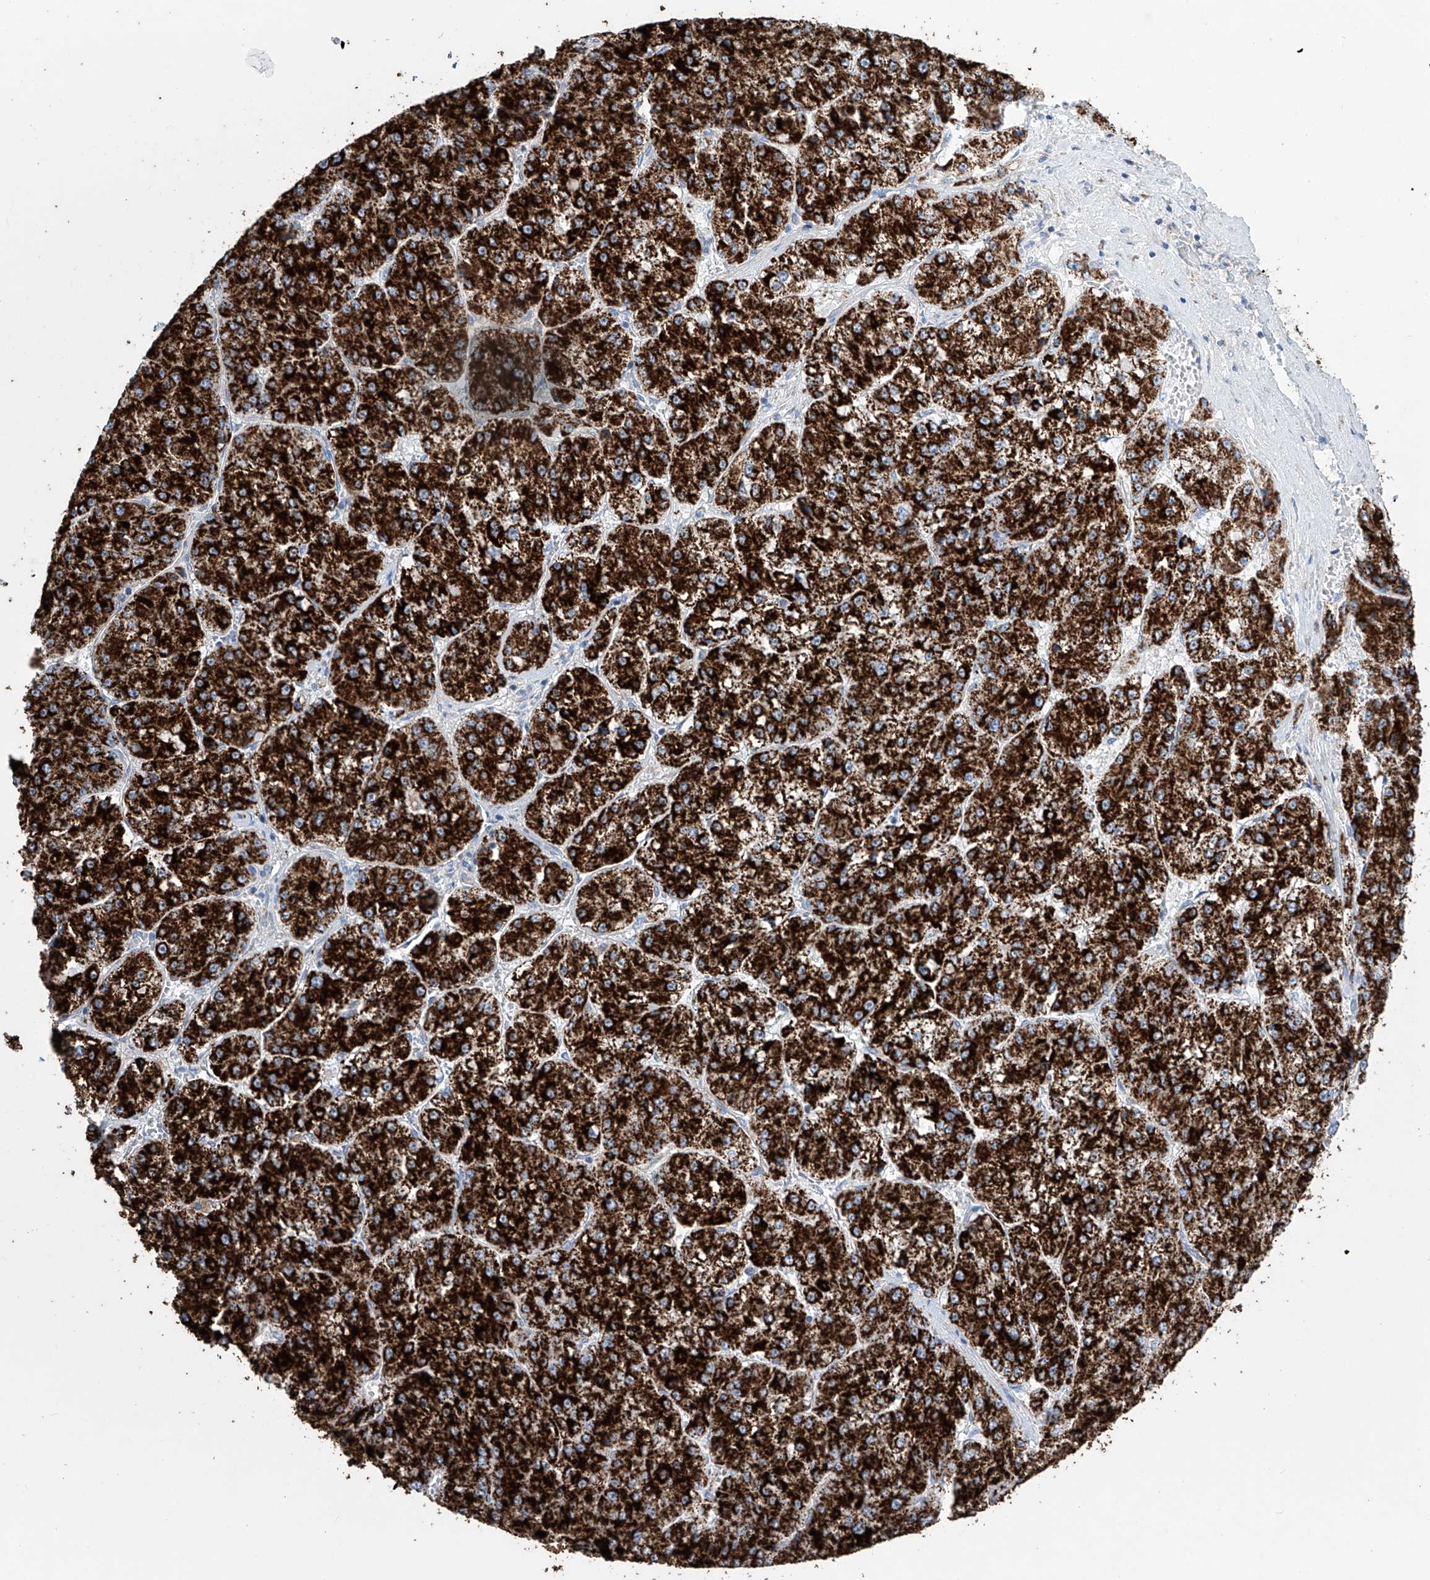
{"staining": {"intensity": "strong", "quantity": ">75%", "location": "cytoplasmic/membranous"}, "tissue": "liver cancer", "cell_type": "Tumor cells", "image_type": "cancer", "snomed": [{"axis": "morphology", "description": "Carcinoma, Hepatocellular, NOS"}, {"axis": "topography", "description": "Liver"}], "caption": "A histopathology image of human liver hepatocellular carcinoma stained for a protein reveals strong cytoplasmic/membranous brown staining in tumor cells.", "gene": "ALDH6A1", "patient": {"sex": "female", "age": 73}}